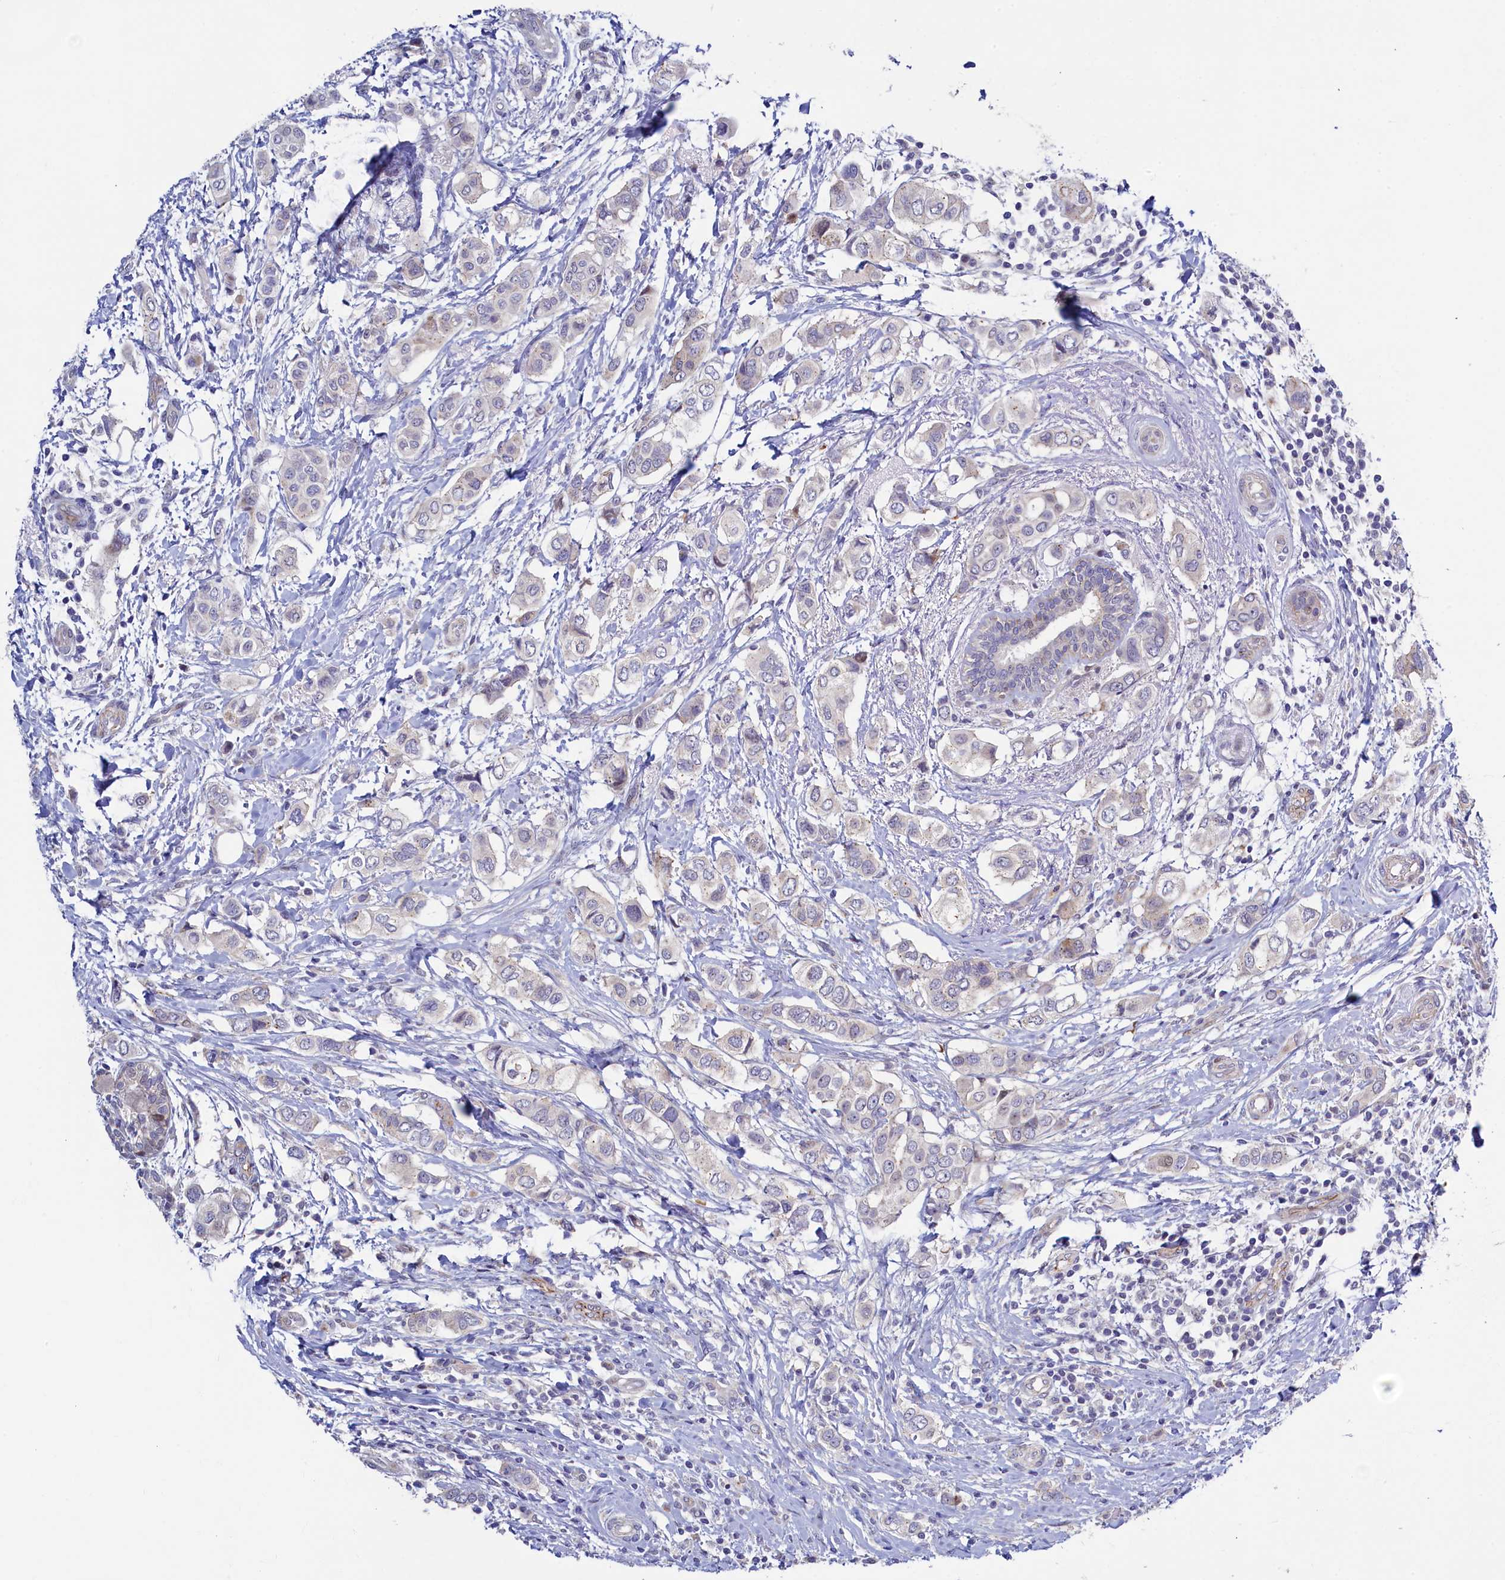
{"staining": {"intensity": "negative", "quantity": "none", "location": "none"}, "tissue": "breast cancer", "cell_type": "Tumor cells", "image_type": "cancer", "snomed": [{"axis": "morphology", "description": "Lobular carcinoma"}, {"axis": "topography", "description": "Breast"}], "caption": "Micrograph shows no protein positivity in tumor cells of breast lobular carcinoma tissue.", "gene": "PIK3C3", "patient": {"sex": "female", "age": 51}}